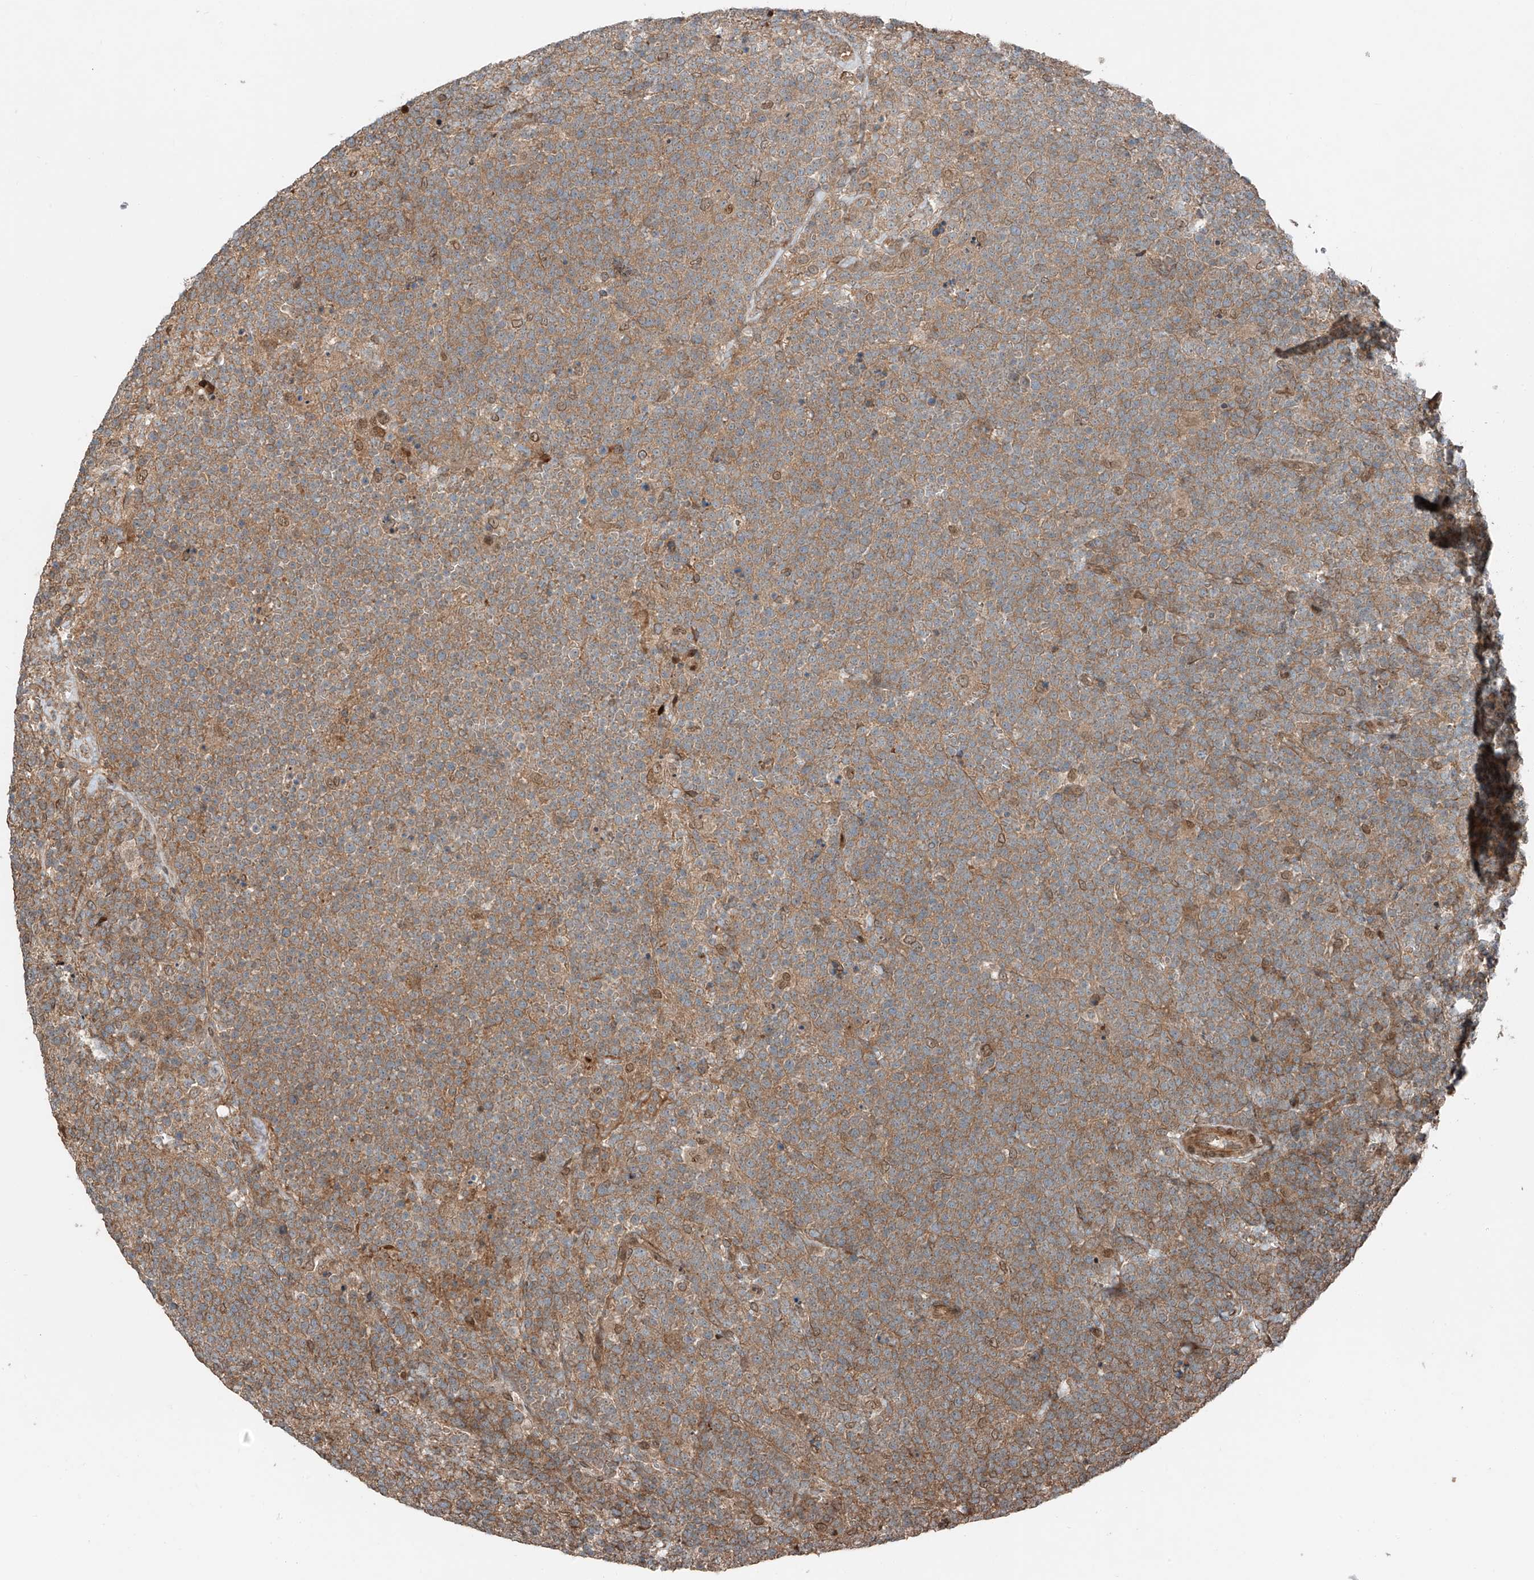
{"staining": {"intensity": "moderate", "quantity": ">75%", "location": "cytoplasmic/membranous"}, "tissue": "lymphoma", "cell_type": "Tumor cells", "image_type": "cancer", "snomed": [{"axis": "morphology", "description": "Malignant lymphoma, non-Hodgkin's type, High grade"}, {"axis": "topography", "description": "Lymph node"}], "caption": "The micrograph reveals immunohistochemical staining of lymphoma. There is moderate cytoplasmic/membranous staining is identified in approximately >75% of tumor cells.", "gene": "CEP162", "patient": {"sex": "male", "age": 61}}